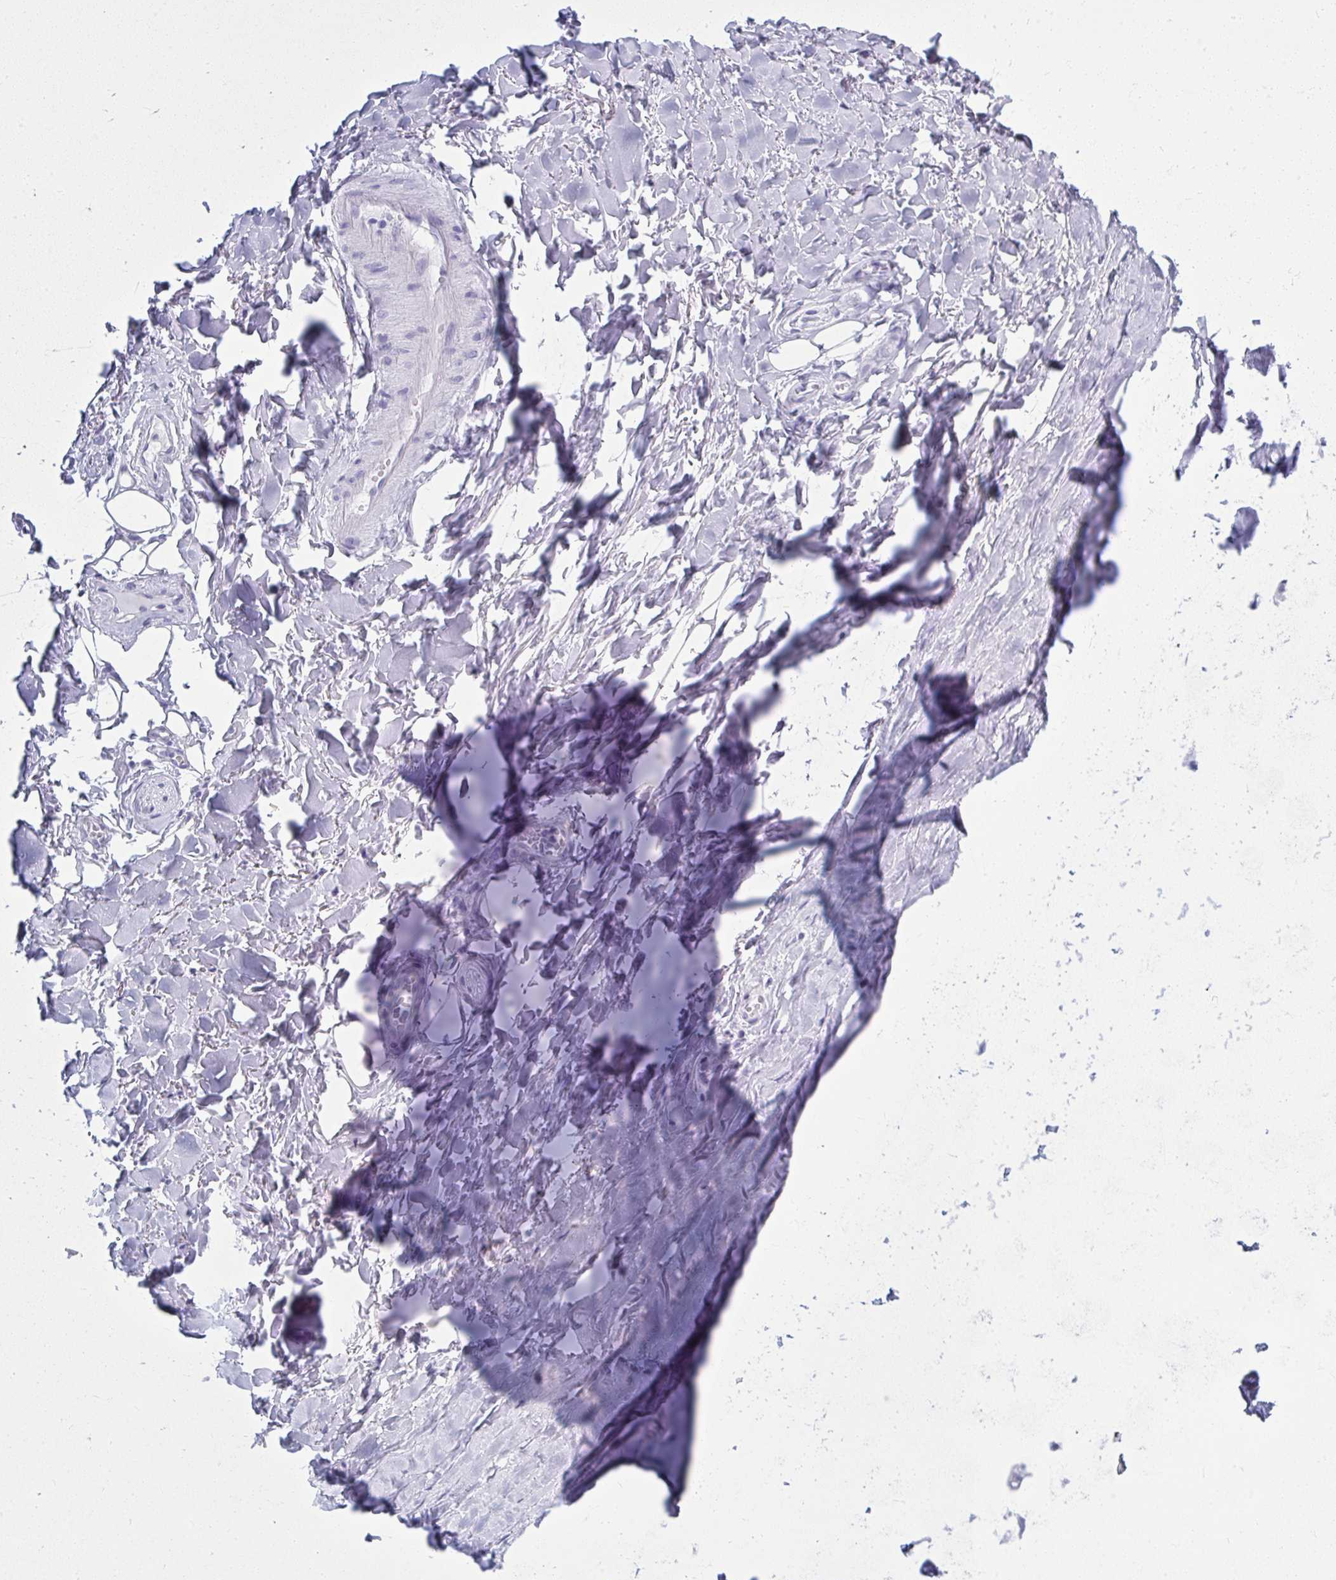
{"staining": {"intensity": "negative", "quantity": "none", "location": "none"}, "tissue": "adipose tissue", "cell_type": "Adipocytes", "image_type": "normal", "snomed": [{"axis": "morphology", "description": "Normal tissue, NOS"}, {"axis": "topography", "description": "Cartilage tissue"}, {"axis": "topography", "description": "Nasopharynx"}, {"axis": "topography", "description": "Thyroid gland"}], "caption": "Adipocytes show no significant protein expression in normal adipose tissue.", "gene": "QDPR", "patient": {"sex": "male", "age": 63}}